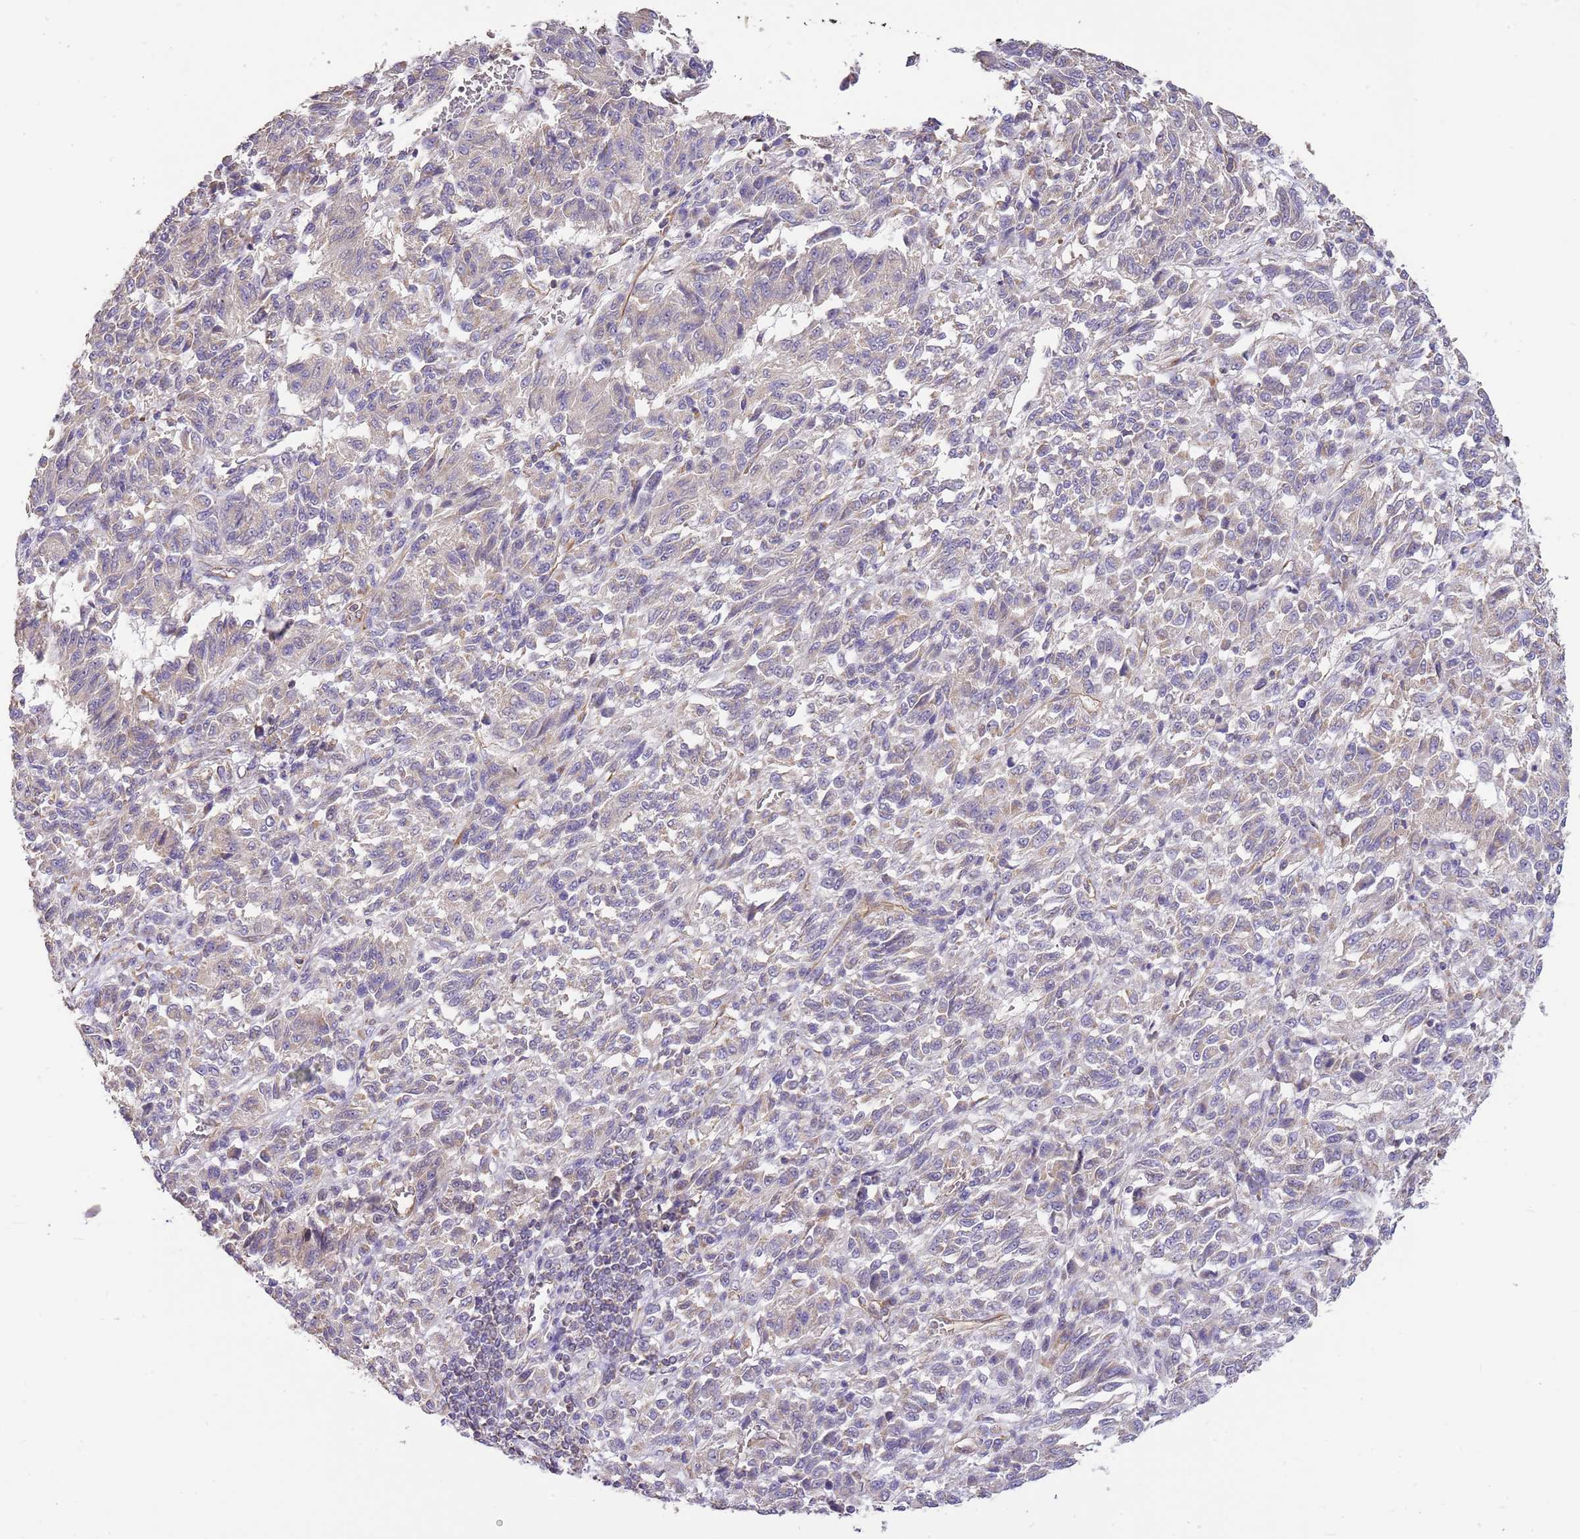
{"staining": {"intensity": "negative", "quantity": "none", "location": "none"}, "tissue": "melanoma", "cell_type": "Tumor cells", "image_type": "cancer", "snomed": [{"axis": "morphology", "description": "Malignant melanoma, Metastatic site"}, {"axis": "topography", "description": "Lung"}], "caption": "Protein analysis of melanoma demonstrates no significant expression in tumor cells.", "gene": "DOCK9", "patient": {"sex": "male", "age": 64}}